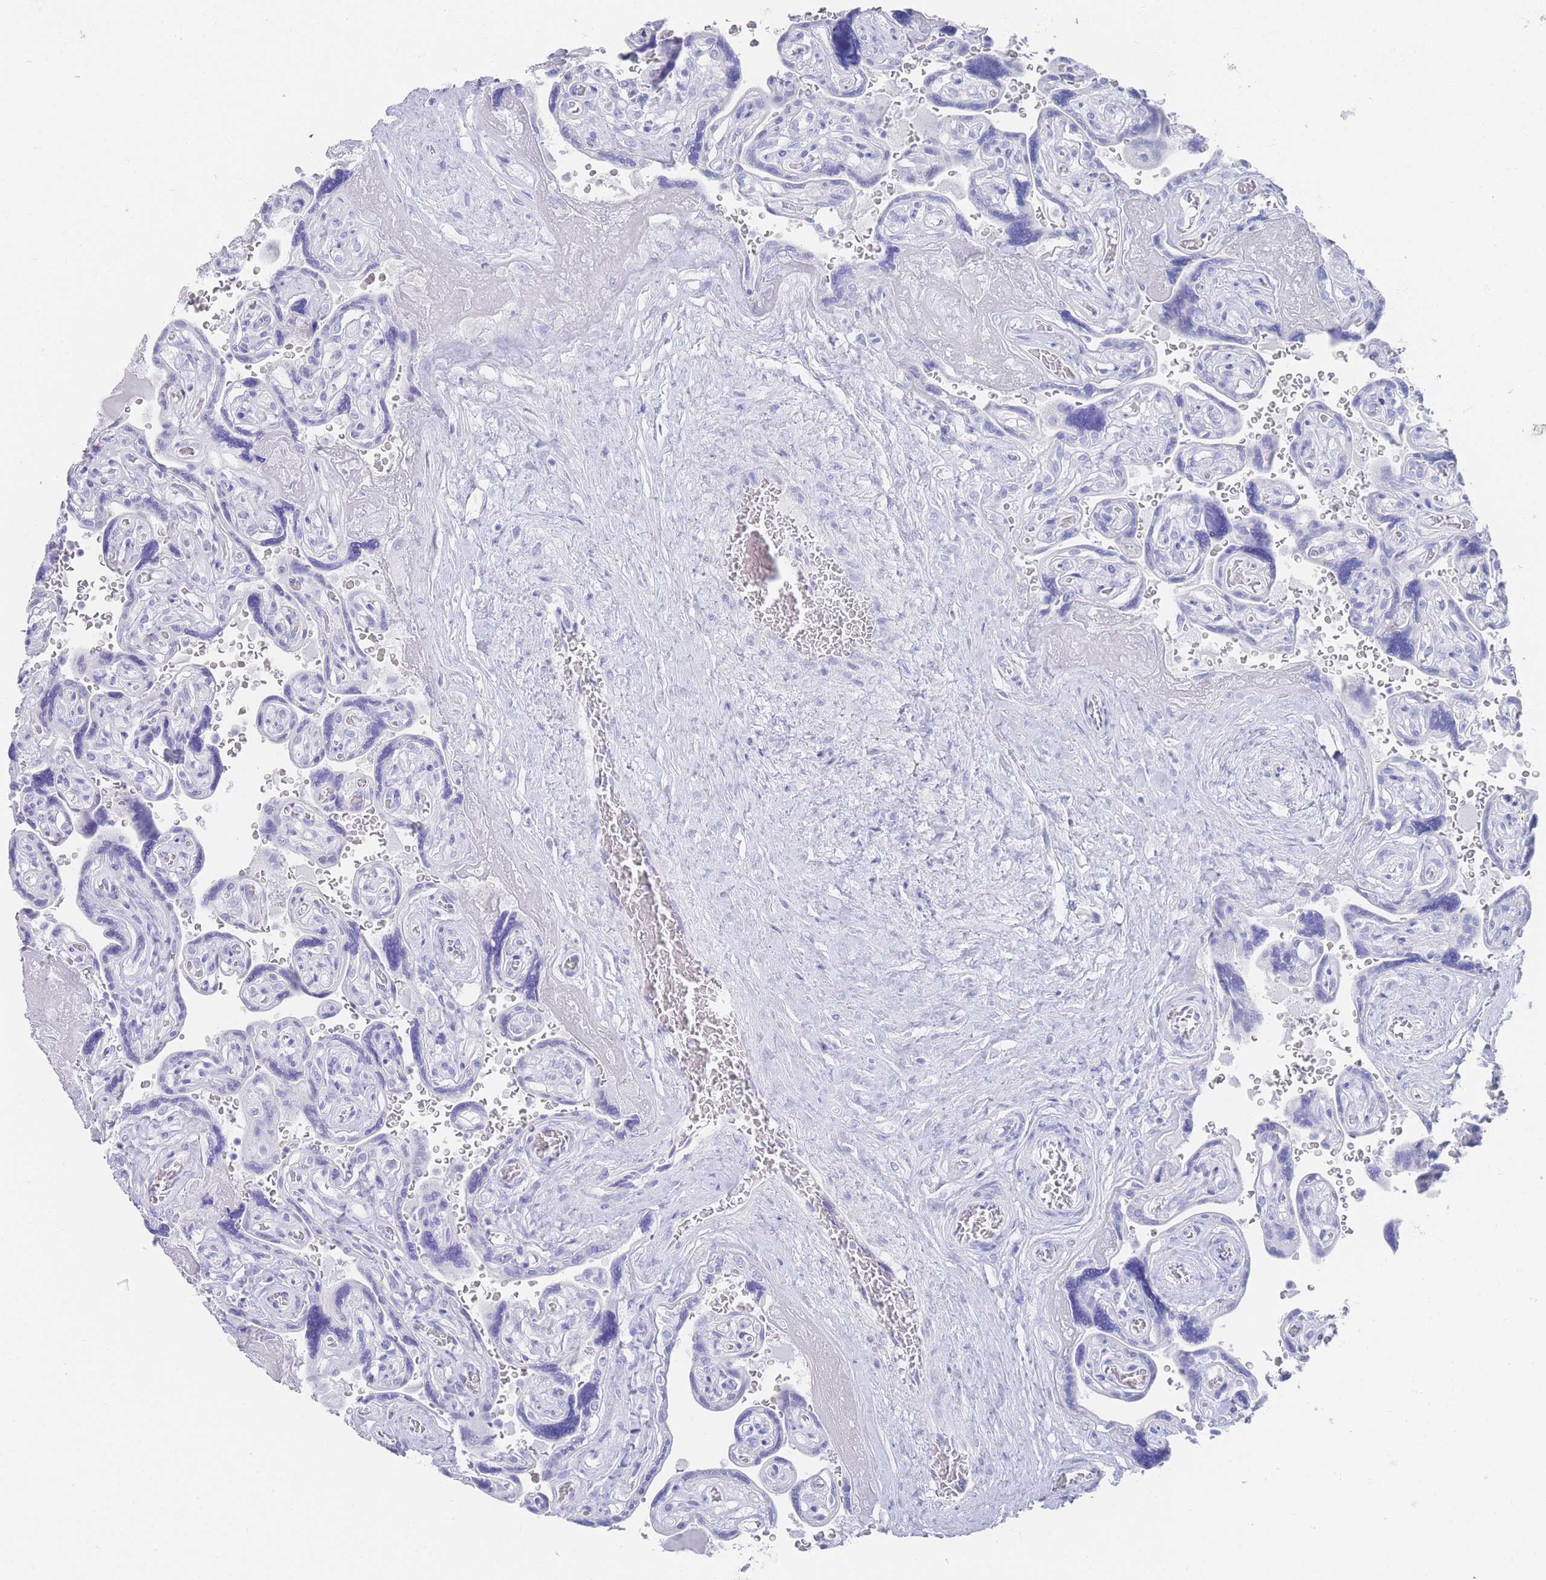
{"staining": {"intensity": "negative", "quantity": "none", "location": "none"}, "tissue": "placenta", "cell_type": "Decidual cells", "image_type": "normal", "snomed": [{"axis": "morphology", "description": "Normal tissue, NOS"}, {"axis": "topography", "description": "Placenta"}], "caption": "Placenta stained for a protein using IHC demonstrates no expression decidual cells.", "gene": "LRRC37A2", "patient": {"sex": "female", "age": 32}}